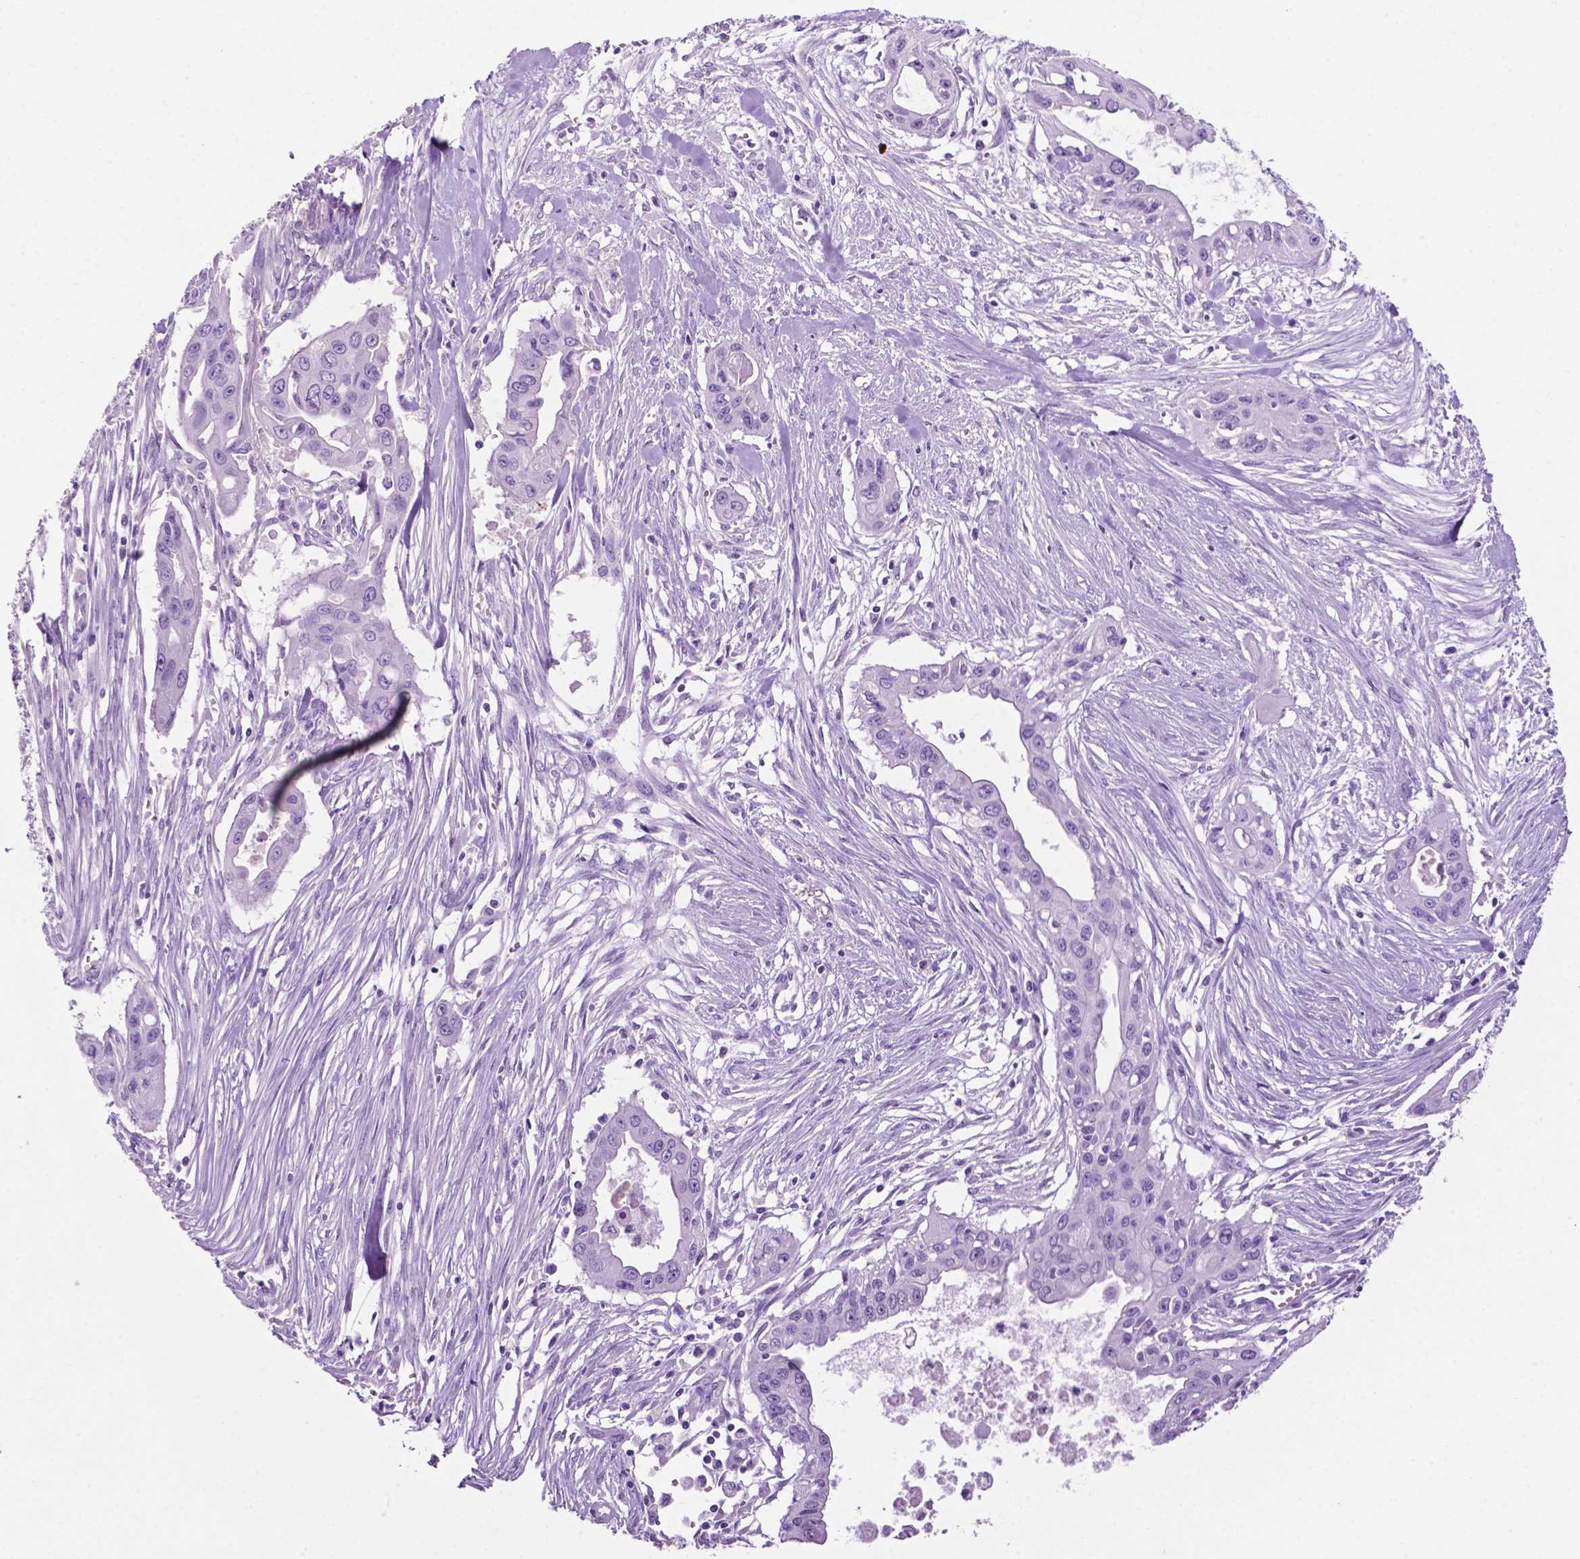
{"staining": {"intensity": "negative", "quantity": "none", "location": "none"}, "tissue": "pancreatic cancer", "cell_type": "Tumor cells", "image_type": "cancer", "snomed": [{"axis": "morphology", "description": "Adenocarcinoma, NOS"}, {"axis": "topography", "description": "Pancreas"}], "caption": "Tumor cells are negative for protein expression in human pancreatic cancer.", "gene": "PHGR1", "patient": {"sex": "male", "age": 60}}